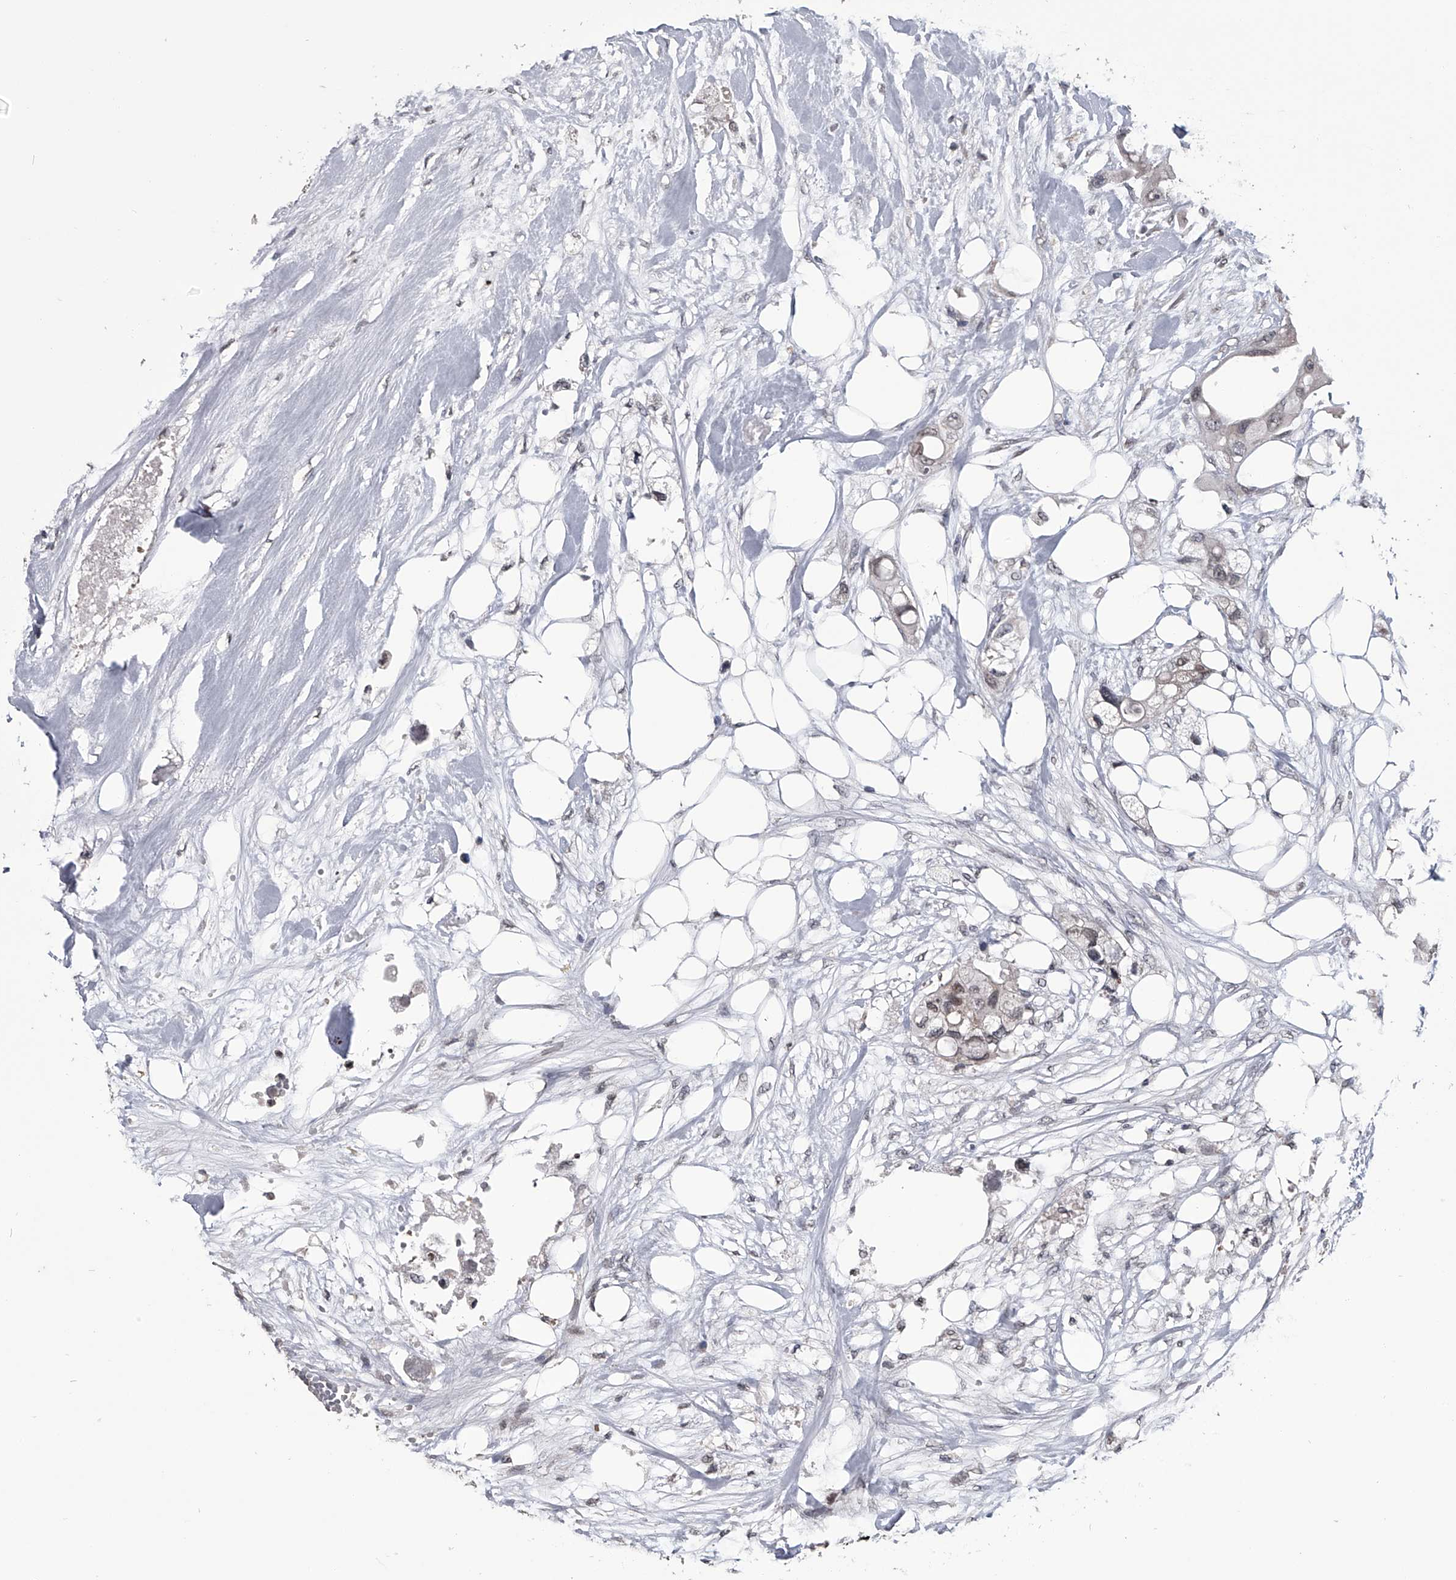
{"staining": {"intensity": "weak", "quantity": "25%-75%", "location": "nuclear"}, "tissue": "colorectal cancer", "cell_type": "Tumor cells", "image_type": "cancer", "snomed": [{"axis": "morphology", "description": "Adenocarcinoma, NOS"}, {"axis": "topography", "description": "Colon"}], "caption": "Immunohistochemical staining of adenocarcinoma (colorectal) reveals low levels of weak nuclear positivity in approximately 25%-75% of tumor cells.", "gene": "TSNAX", "patient": {"sex": "female", "age": 57}}